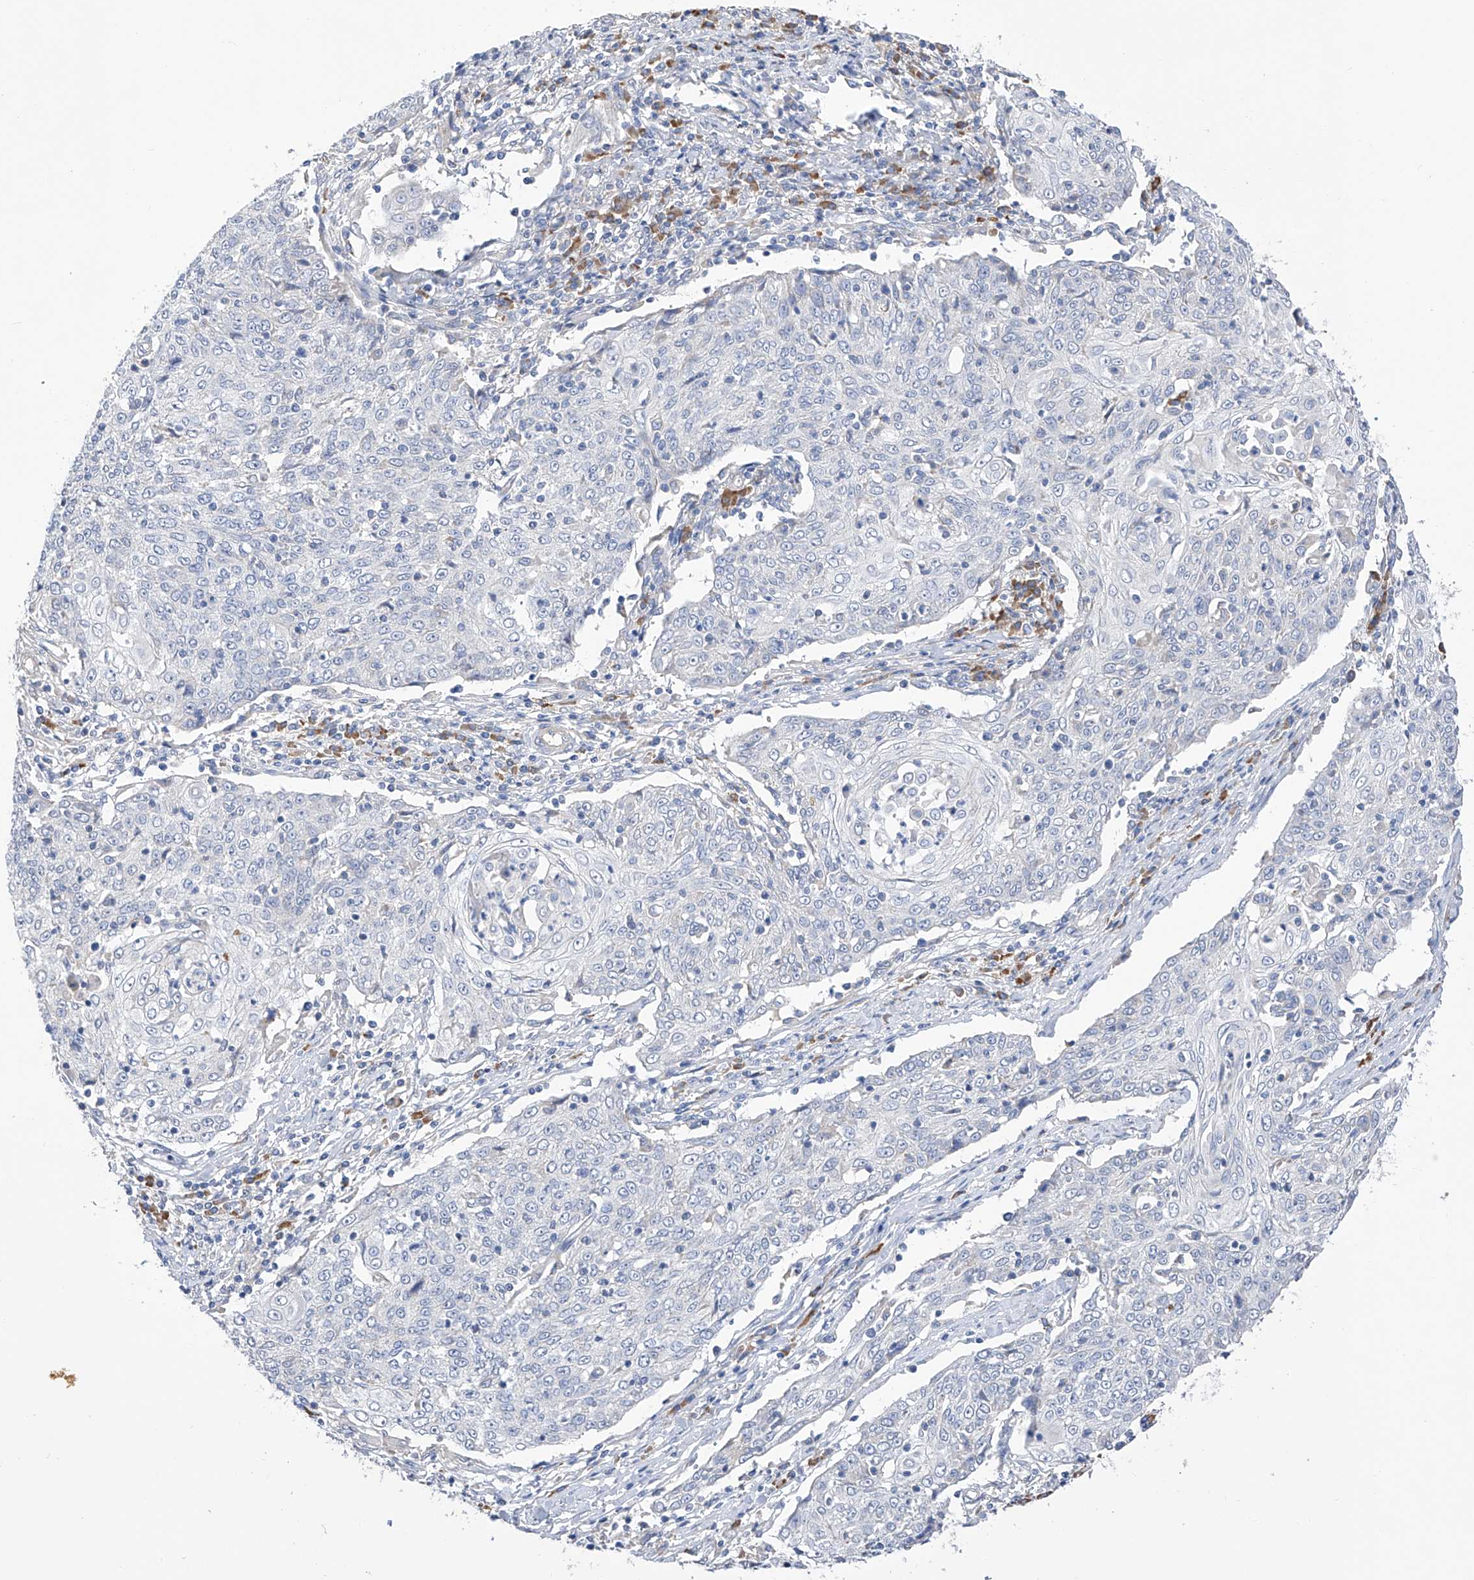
{"staining": {"intensity": "negative", "quantity": "none", "location": "none"}, "tissue": "cervical cancer", "cell_type": "Tumor cells", "image_type": "cancer", "snomed": [{"axis": "morphology", "description": "Squamous cell carcinoma, NOS"}, {"axis": "topography", "description": "Cervix"}], "caption": "This is an immunohistochemistry (IHC) histopathology image of cervical cancer. There is no positivity in tumor cells.", "gene": "NFATC4", "patient": {"sex": "female", "age": 48}}